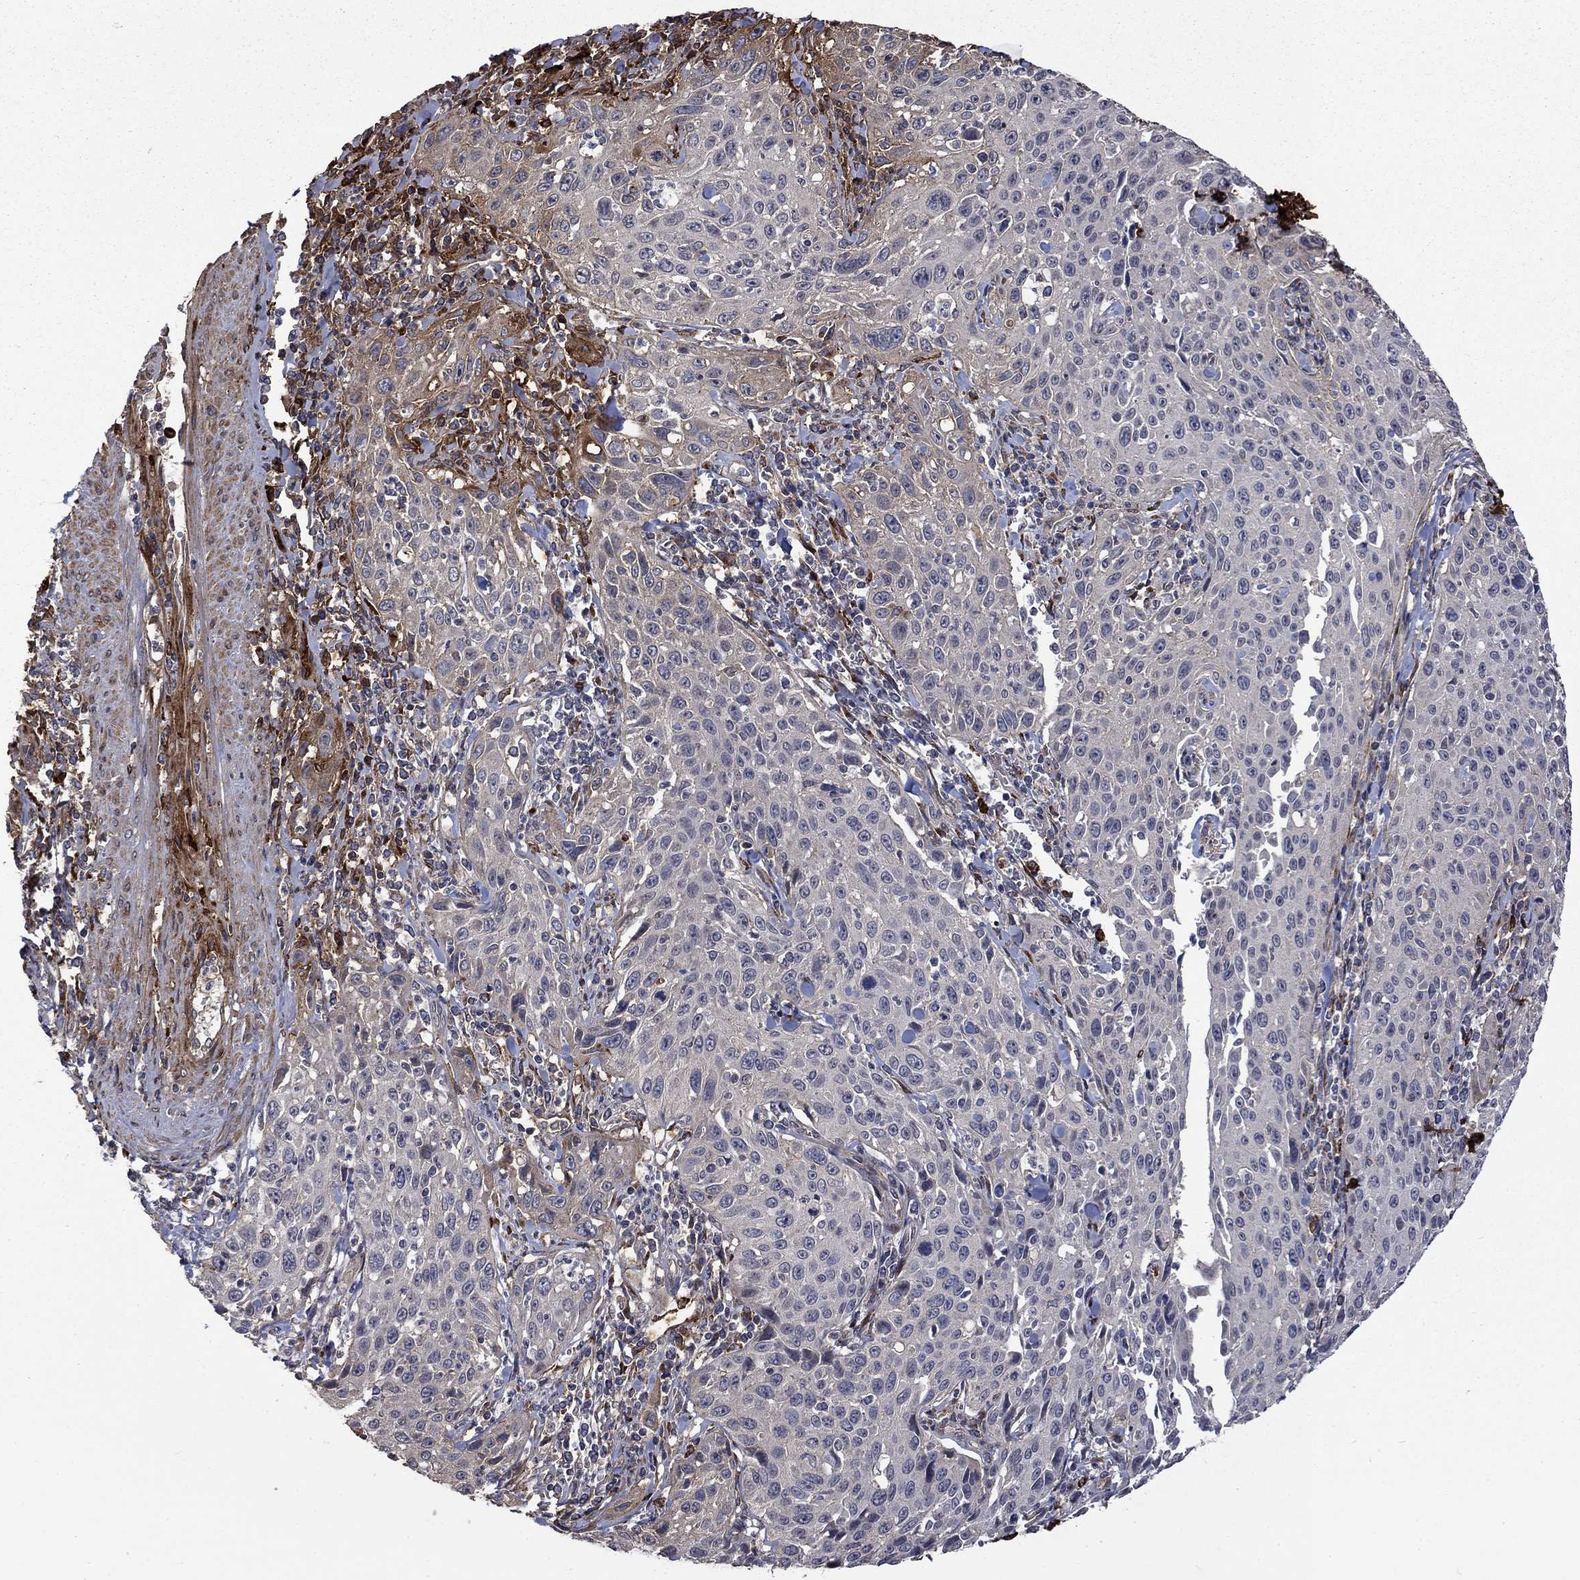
{"staining": {"intensity": "negative", "quantity": "none", "location": "none"}, "tissue": "cervical cancer", "cell_type": "Tumor cells", "image_type": "cancer", "snomed": [{"axis": "morphology", "description": "Squamous cell carcinoma, NOS"}, {"axis": "topography", "description": "Cervix"}], "caption": "Image shows no protein positivity in tumor cells of cervical cancer tissue.", "gene": "VCAN", "patient": {"sex": "female", "age": 26}}